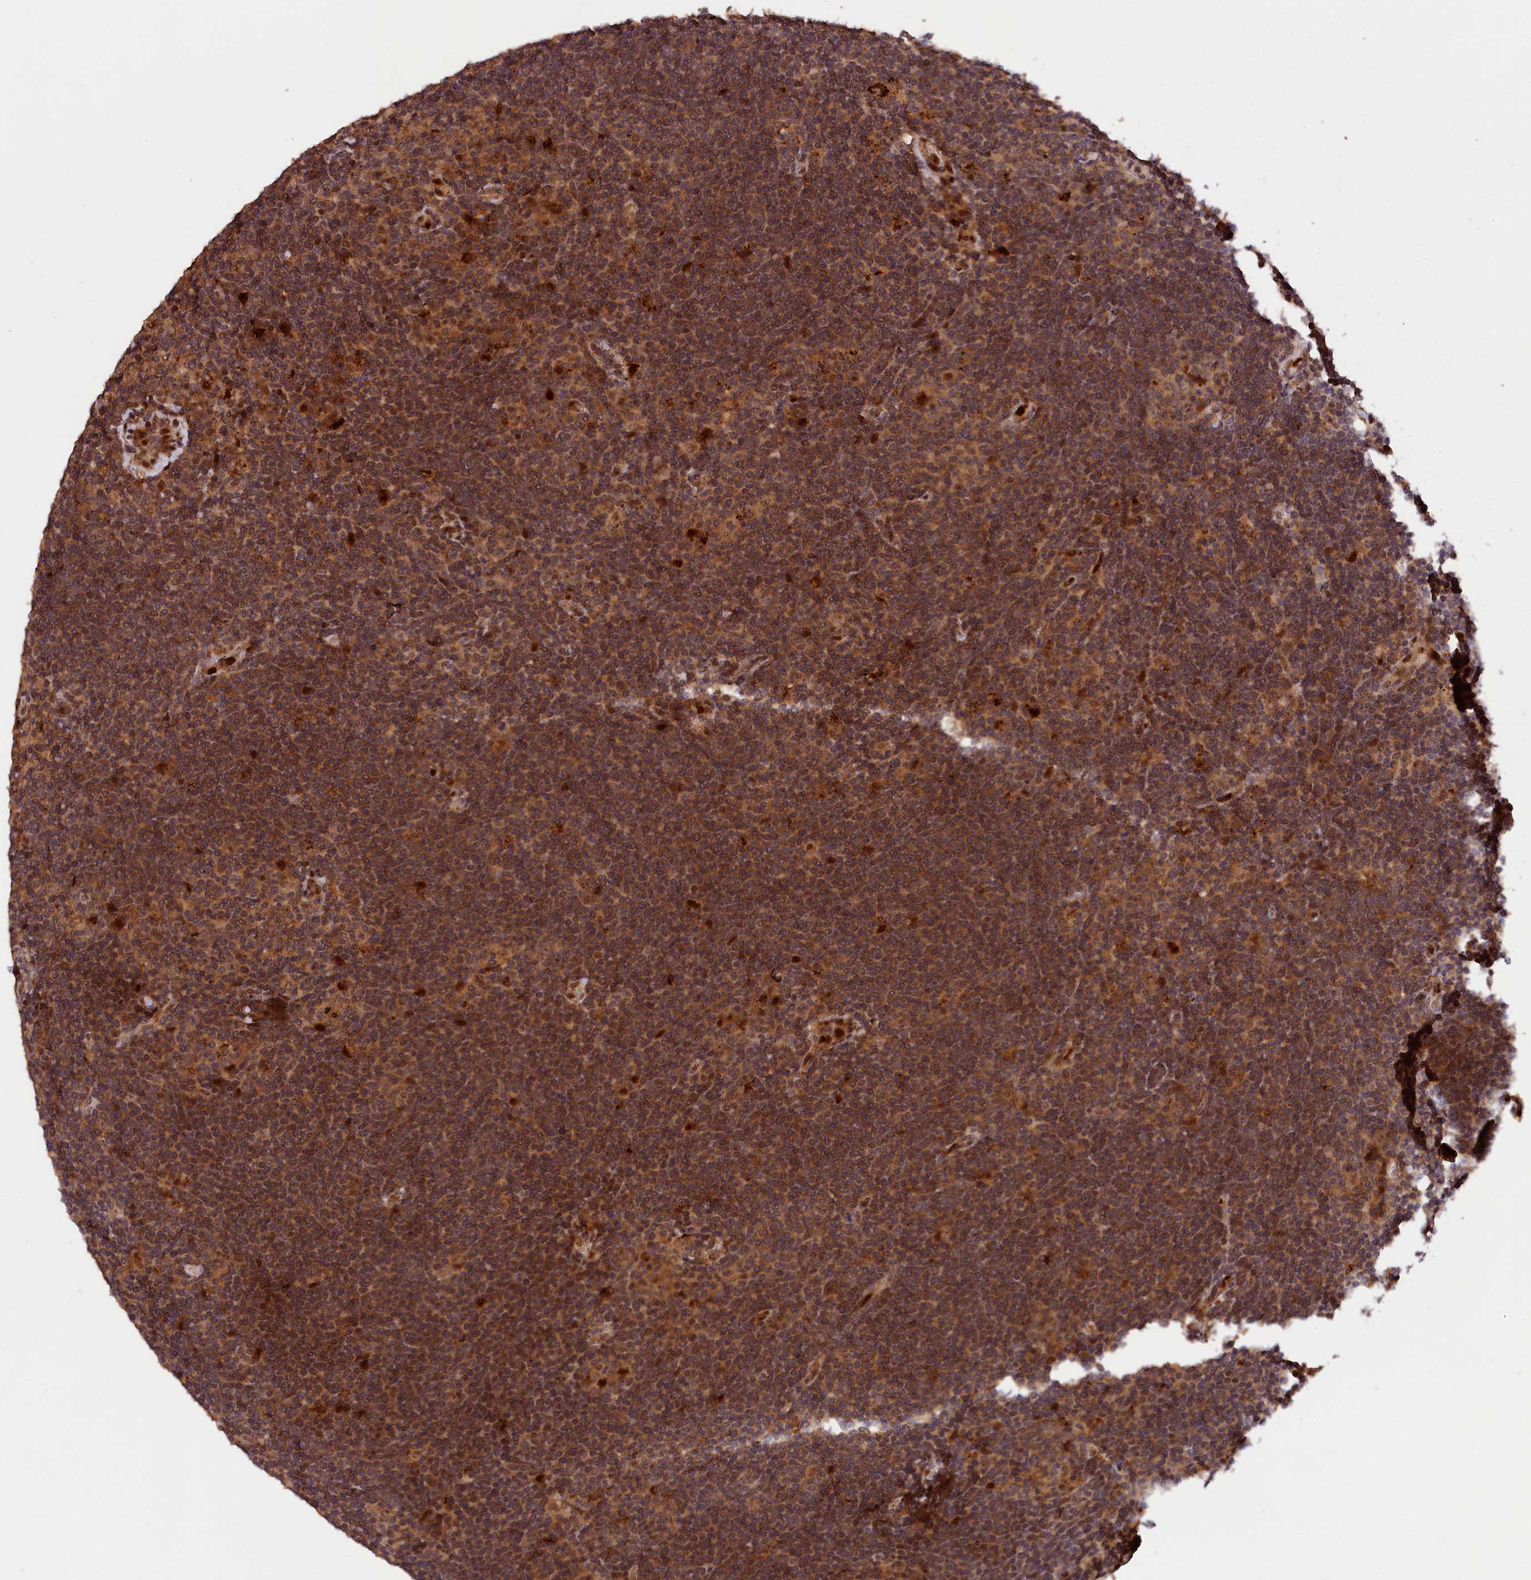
{"staining": {"intensity": "weak", "quantity": ">75%", "location": "cytoplasmic/membranous"}, "tissue": "lymphoma", "cell_type": "Tumor cells", "image_type": "cancer", "snomed": [{"axis": "morphology", "description": "Hodgkin's disease, NOS"}, {"axis": "topography", "description": "Lymph node"}], "caption": "Hodgkin's disease stained for a protein exhibits weak cytoplasmic/membranous positivity in tumor cells. The protein is stained brown, and the nuclei are stained in blue (DAB IHC with brightfield microscopy, high magnification).", "gene": "PHAF1", "patient": {"sex": "female", "age": 57}}